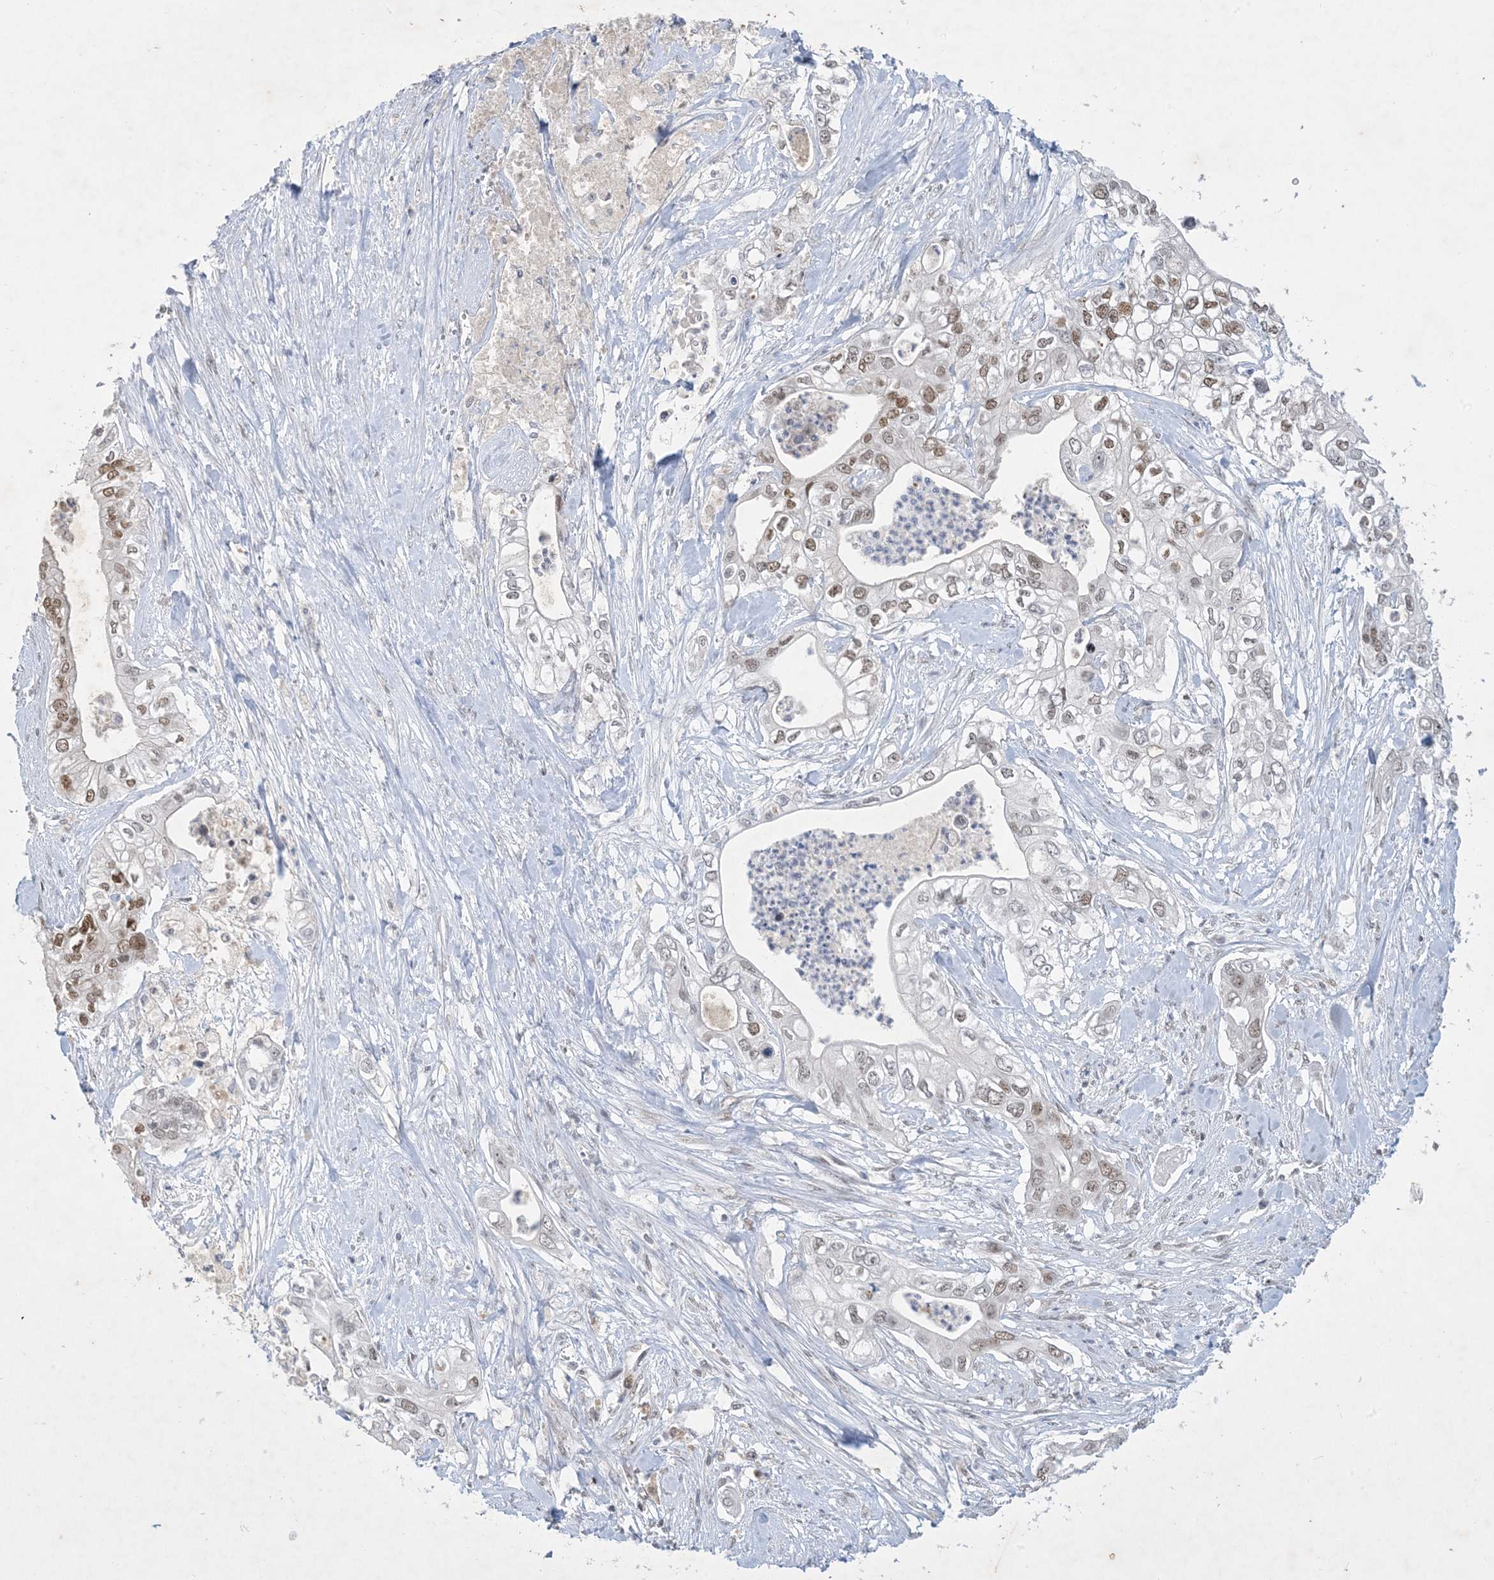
{"staining": {"intensity": "moderate", "quantity": "25%-75%", "location": "nuclear"}, "tissue": "pancreatic cancer", "cell_type": "Tumor cells", "image_type": "cancer", "snomed": [{"axis": "morphology", "description": "Adenocarcinoma, NOS"}, {"axis": "topography", "description": "Pancreas"}], "caption": "A high-resolution image shows immunohistochemistry (IHC) staining of pancreatic cancer (adenocarcinoma), which shows moderate nuclear positivity in approximately 25%-75% of tumor cells.", "gene": "ZNF674", "patient": {"sex": "female", "age": 78}}